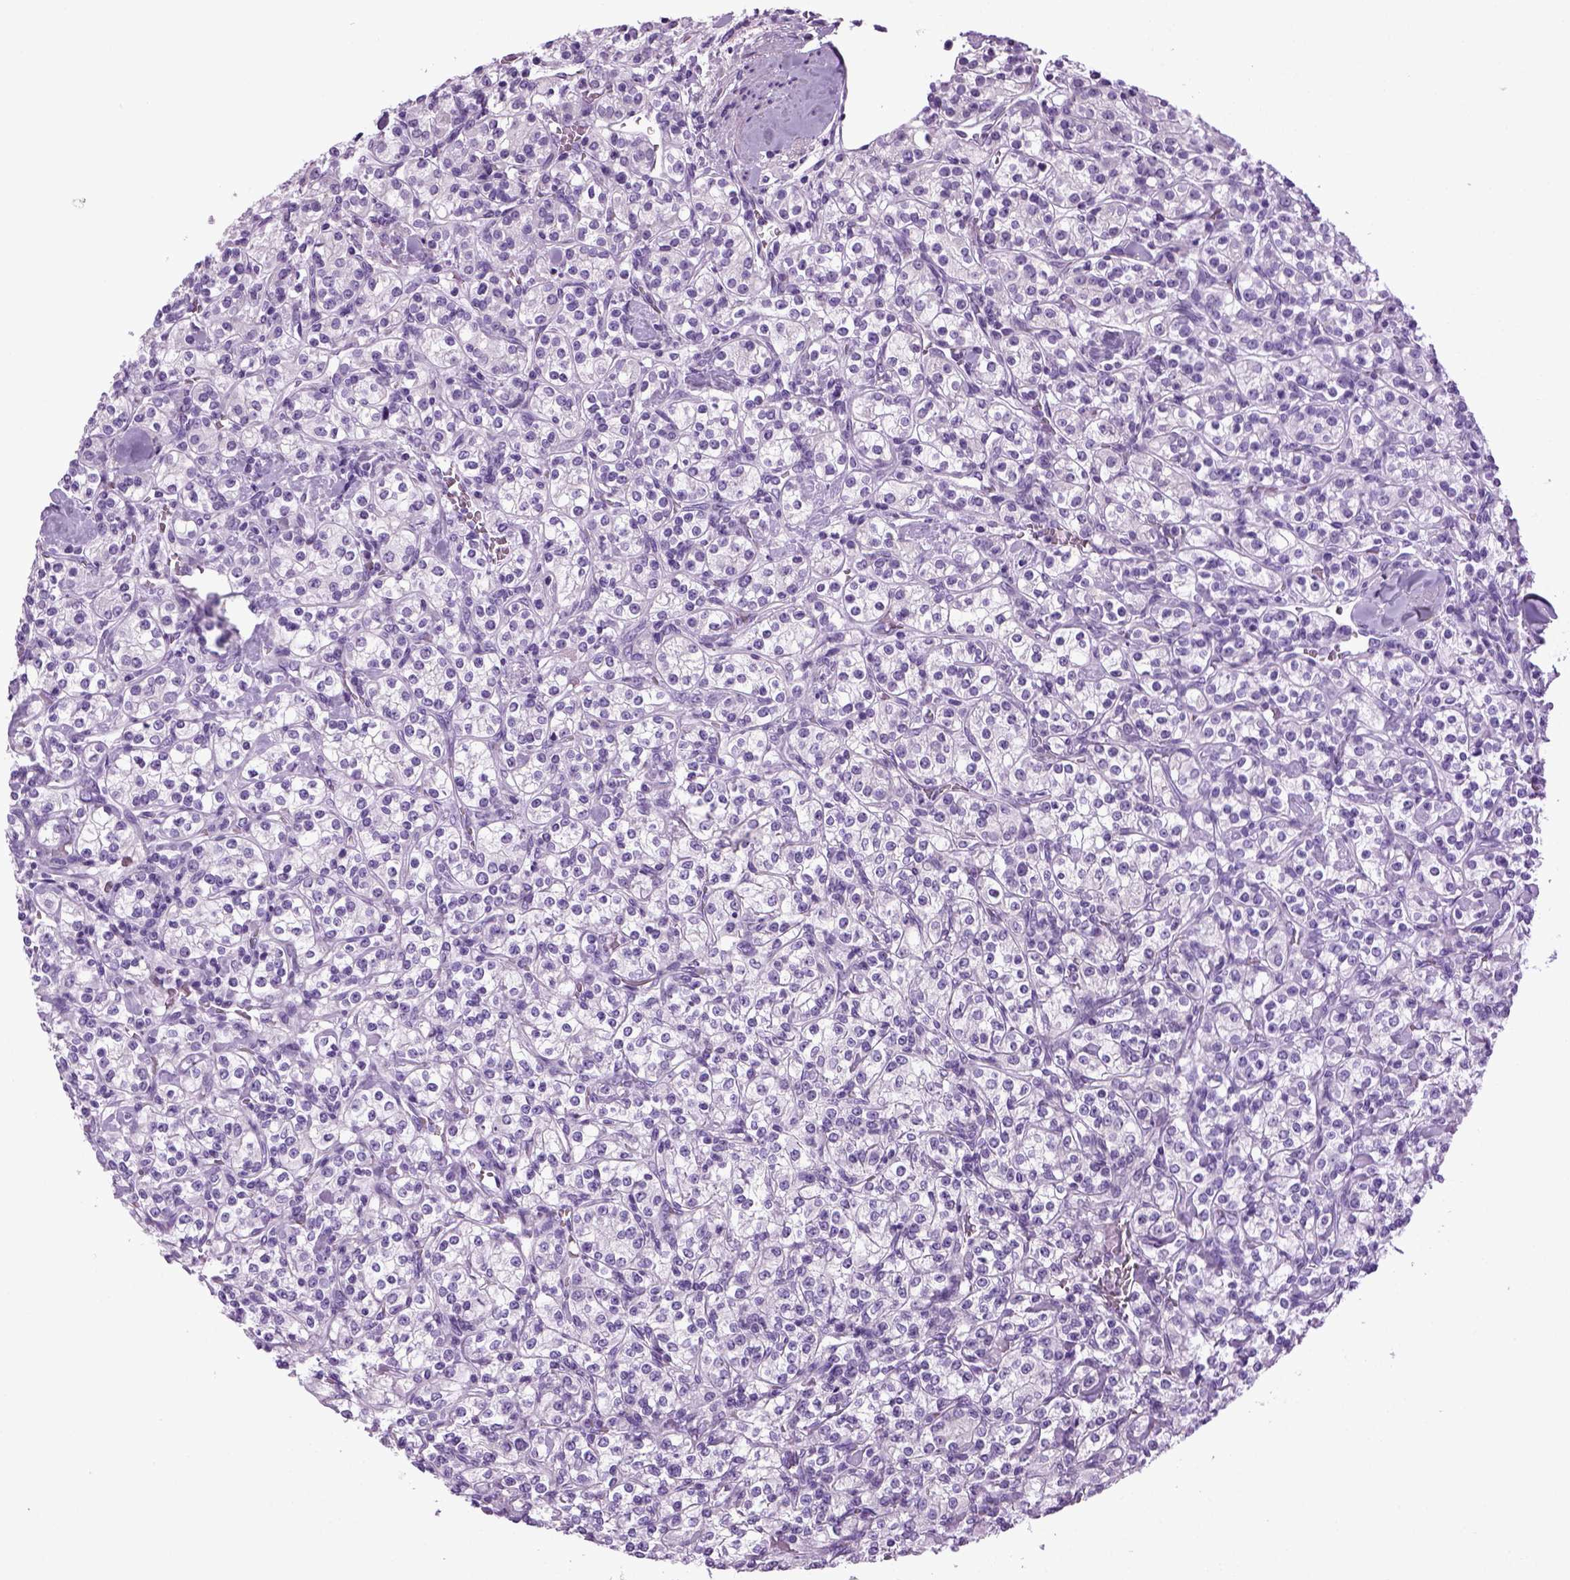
{"staining": {"intensity": "negative", "quantity": "none", "location": "none"}, "tissue": "renal cancer", "cell_type": "Tumor cells", "image_type": "cancer", "snomed": [{"axis": "morphology", "description": "Adenocarcinoma, NOS"}, {"axis": "topography", "description": "Kidney"}], "caption": "Tumor cells show no significant protein expression in adenocarcinoma (renal).", "gene": "HMCN2", "patient": {"sex": "male", "age": 77}}